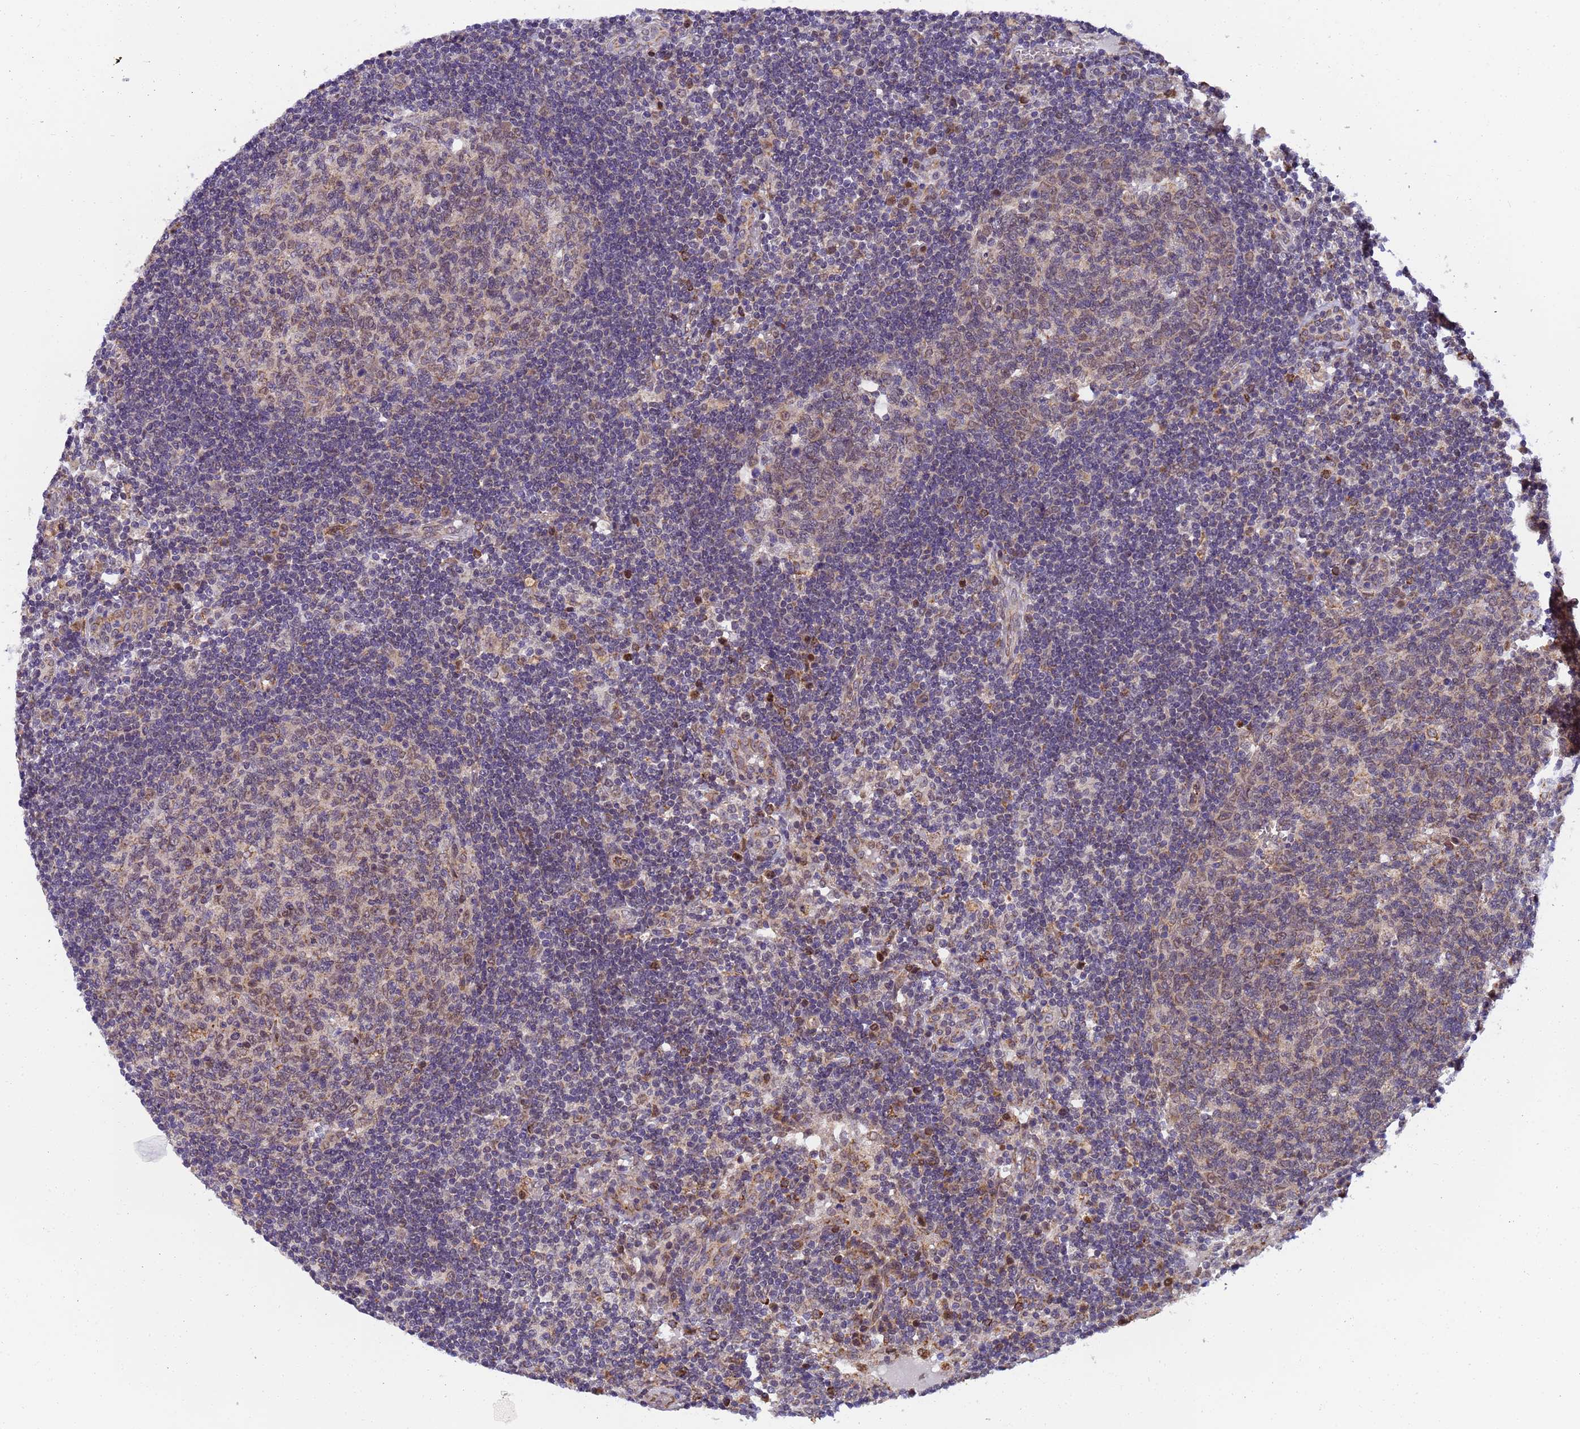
{"staining": {"intensity": "weak", "quantity": ">75%", "location": "cytoplasmic/membranous"}, "tissue": "lymph node", "cell_type": "Germinal center cells", "image_type": "normal", "snomed": [{"axis": "morphology", "description": "Normal tissue, NOS"}, {"axis": "topography", "description": "Lymph node"}], "caption": "Immunohistochemistry of benign human lymph node exhibits low levels of weak cytoplasmic/membranous staining in approximately >75% of germinal center cells. The protein is shown in brown color, while the nuclei are stained blue.", "gene": "RAPGEF3", "patient": {"sex": "female", "age": 73}}